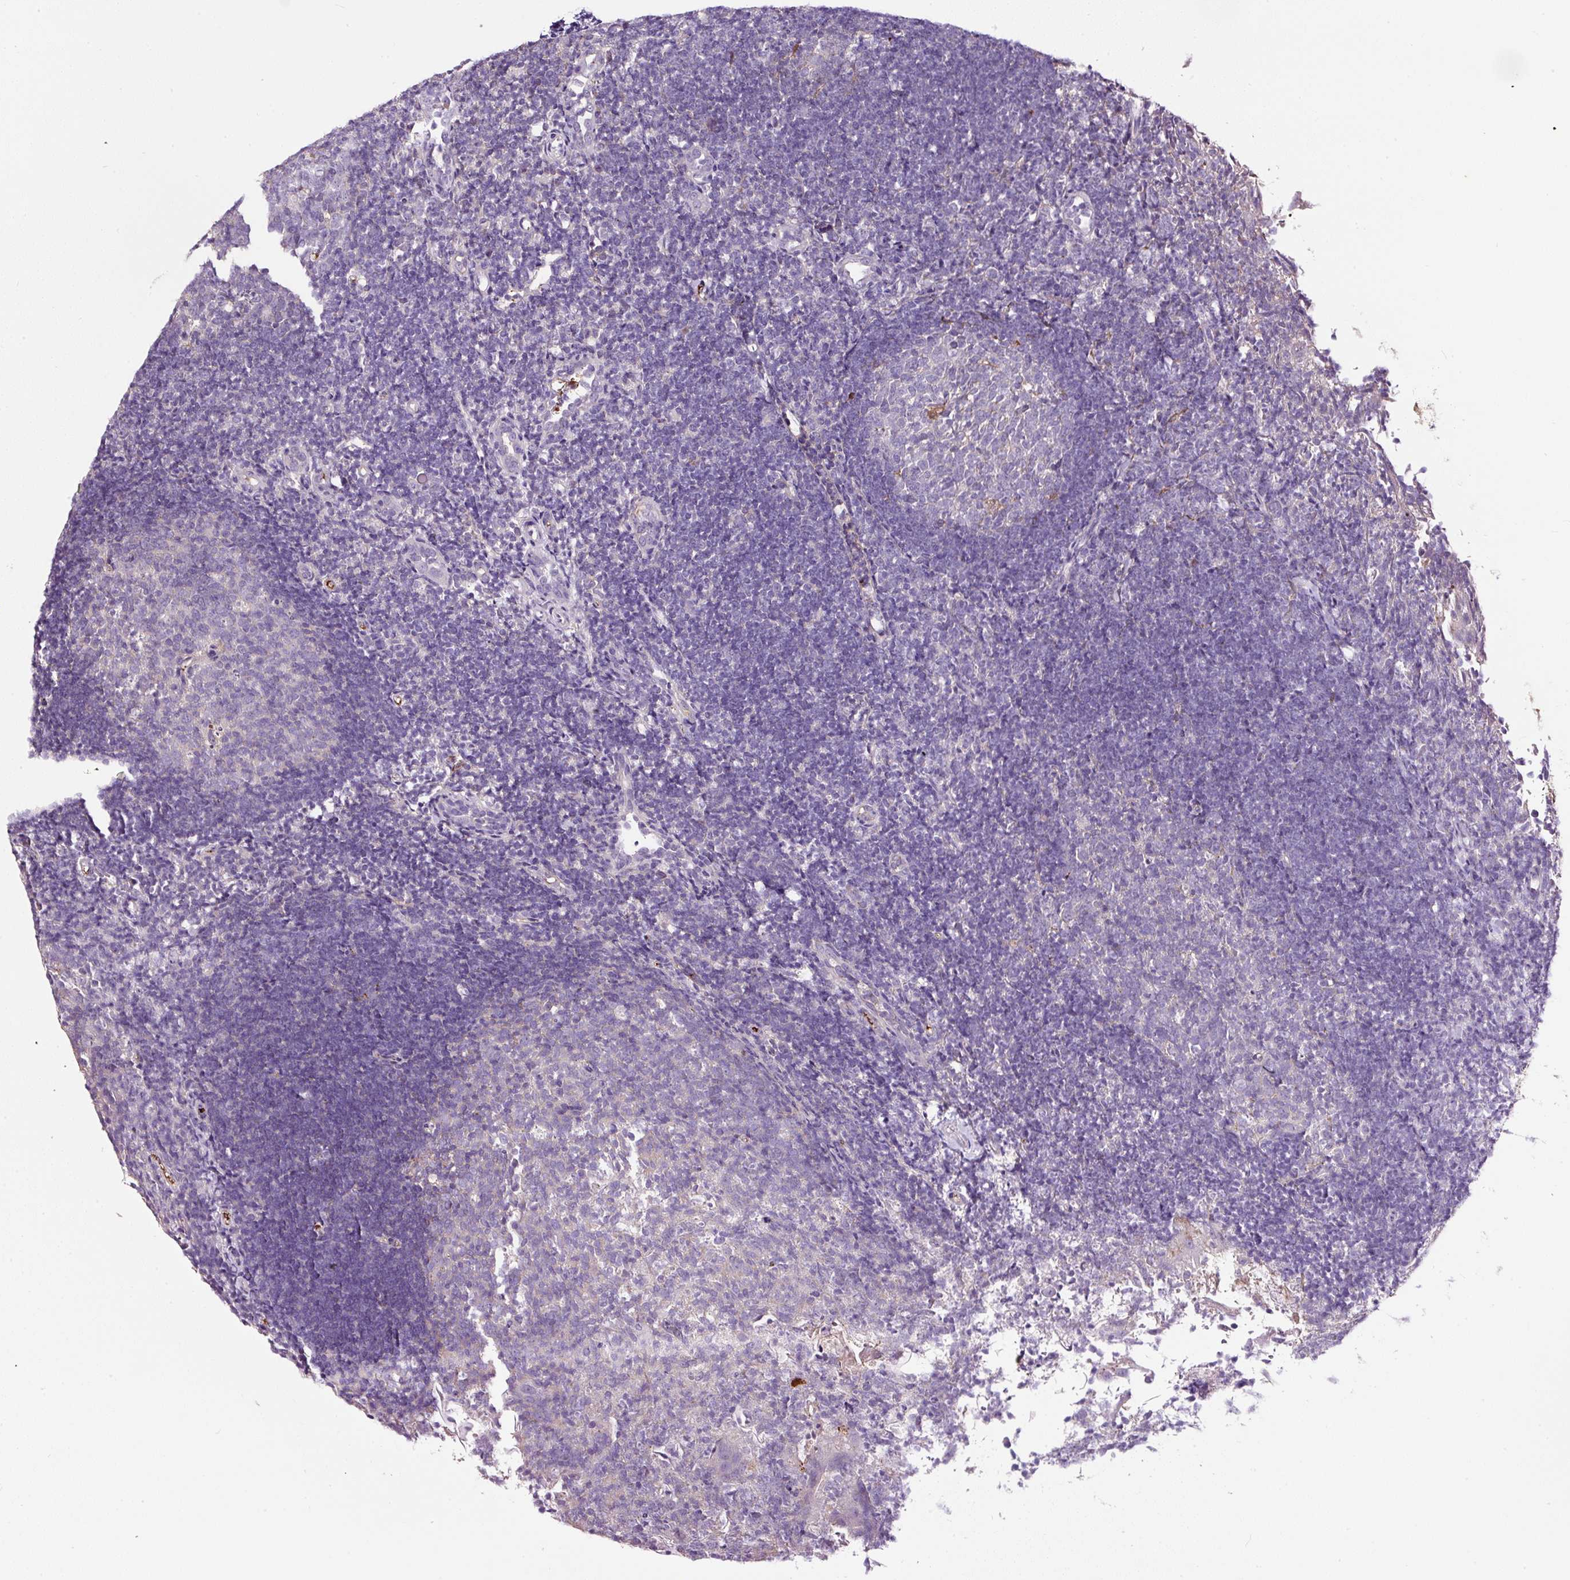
{"staining": {"intensity": "negative", "quantity": "none", "location": "none"}, "tissue": "tonsil", "cell_type": "Germinal center cells", "image_type": "normal", "snomed": [{"axis": "morphology", "description": "Normal tissue, NOS"}, {"axis": "topography", "description": "Tonsil"}], "caption": "This is an immunohistochemistry micrograph of normal tonsil. There is no staining in germinal center cells.", "gene": "LRRC24", "patient": {"sex": "female", "age": 10}}